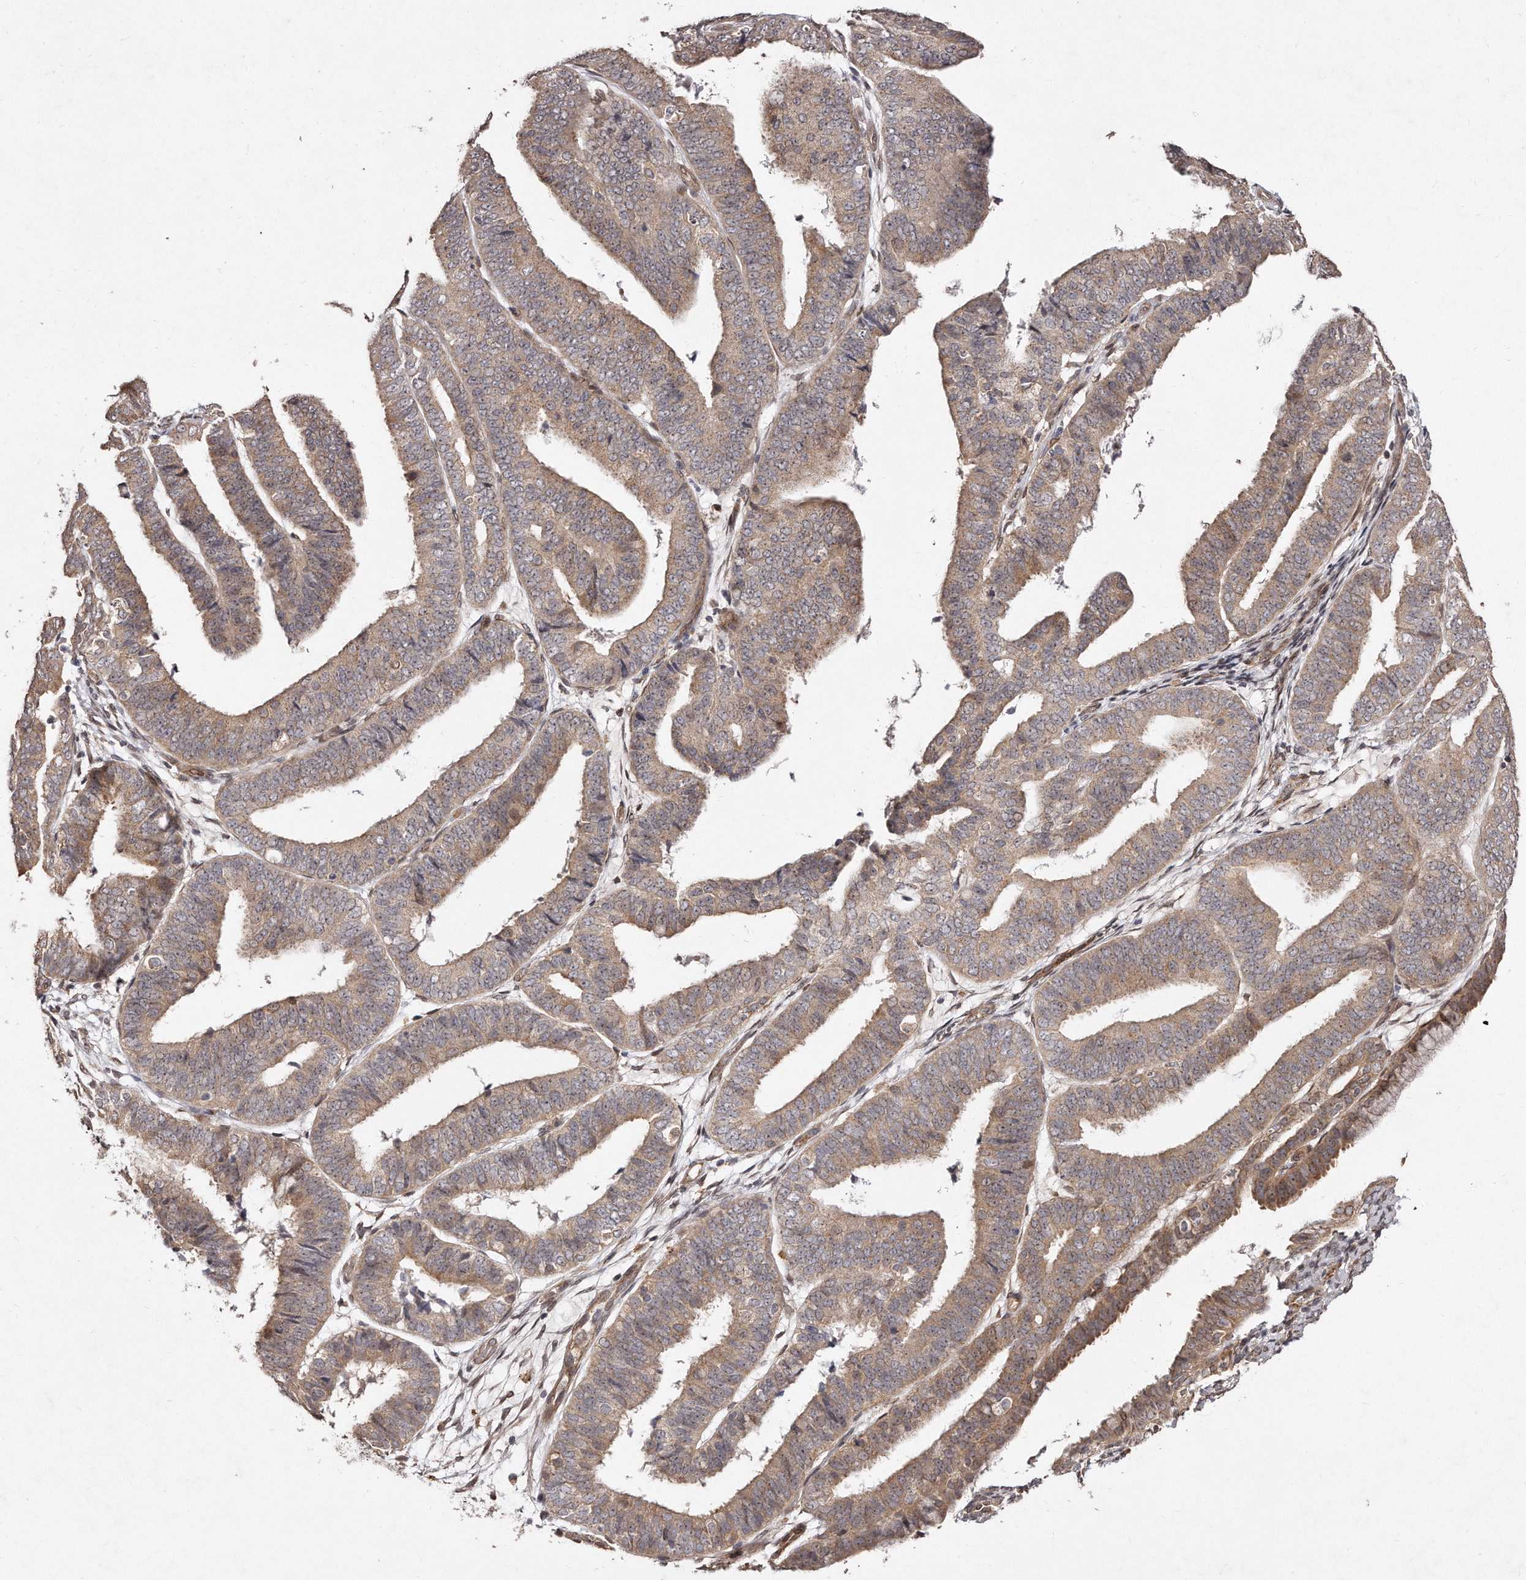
{"staining": {"intensity": "moderate", "quantity": "25%-75%", "location": "cytoplasmic/membranous"}, "tissue": "endometrial cancer", "cell_type": "Tumor cells", "image_type": "cancer", "snomed": [{"axis": "morphology", "description": "Adenocarcinoma, NOS"}, {"axis": "topography", "description": "Endometrium"}], "caption": "This photomicrograph displays IHC staining of human adenocarcinoma (endometrial), with medium moderate cytoplasmic/membranous expression in approximately 25%-75% of tumor cells.", "gene": "HASPIN", "patient": {"sex": "female", "age": 63}}